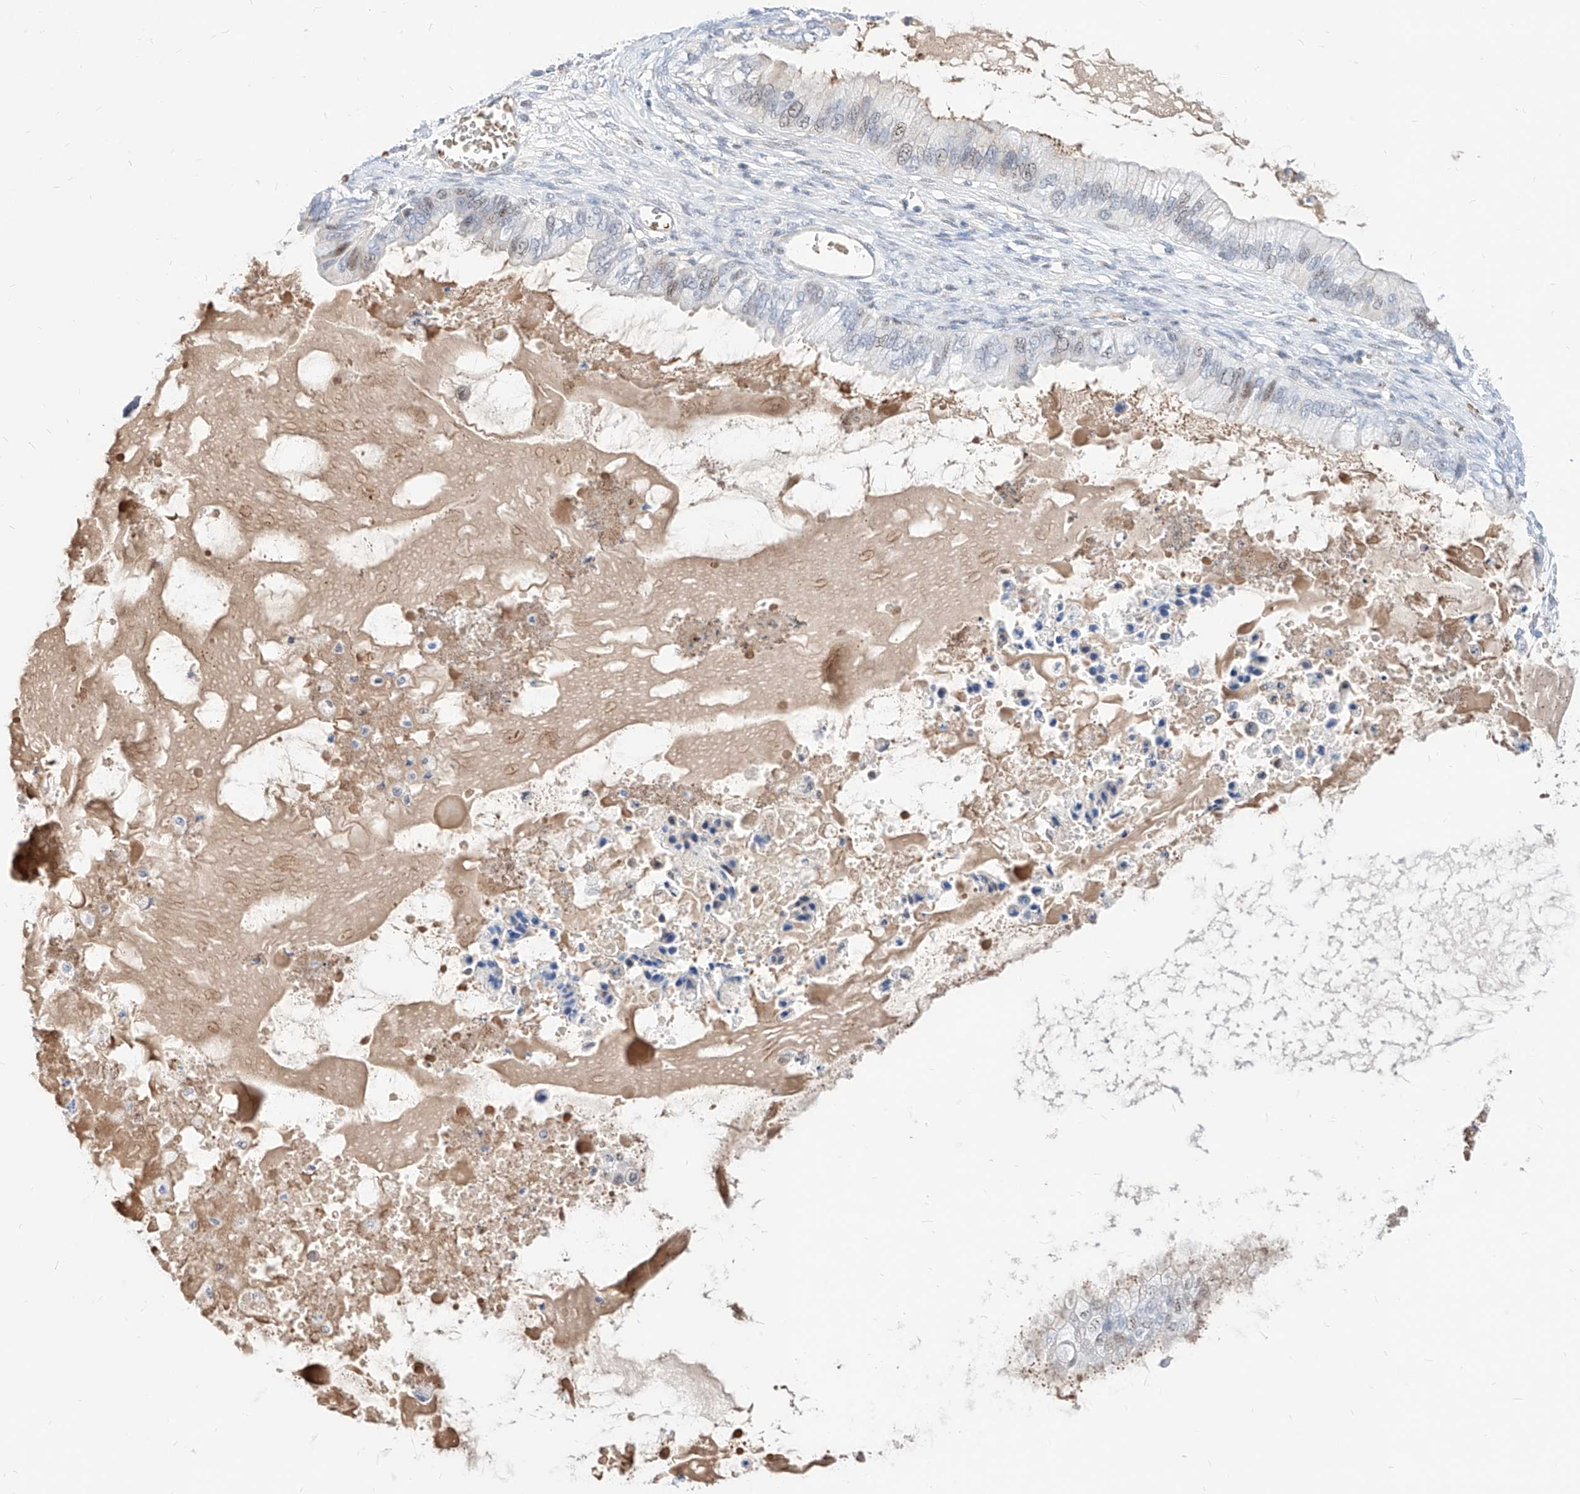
{"staining": {"intensity": "negative", "quantity": "none", "location": "none"}, "tissue": "ovarian cancer", "cell_type": "Tumor cells", "image_type": "cancer", "snomed": [{"axis": "morphology", "description": "Cystadenocarcinoma, mucinous, NOS"}, {"axis": "topography", "description": "Ovary"}], "caption": "Immunohistochemistry (IHC) image of neoplastic tissue: ovarian mucinous cystadenocarcinoma stained with DAB exhibits no significant protein expression in tumor cells.", "gene": "ZFP42", "patient": {"sex": "female", "age": 80}}